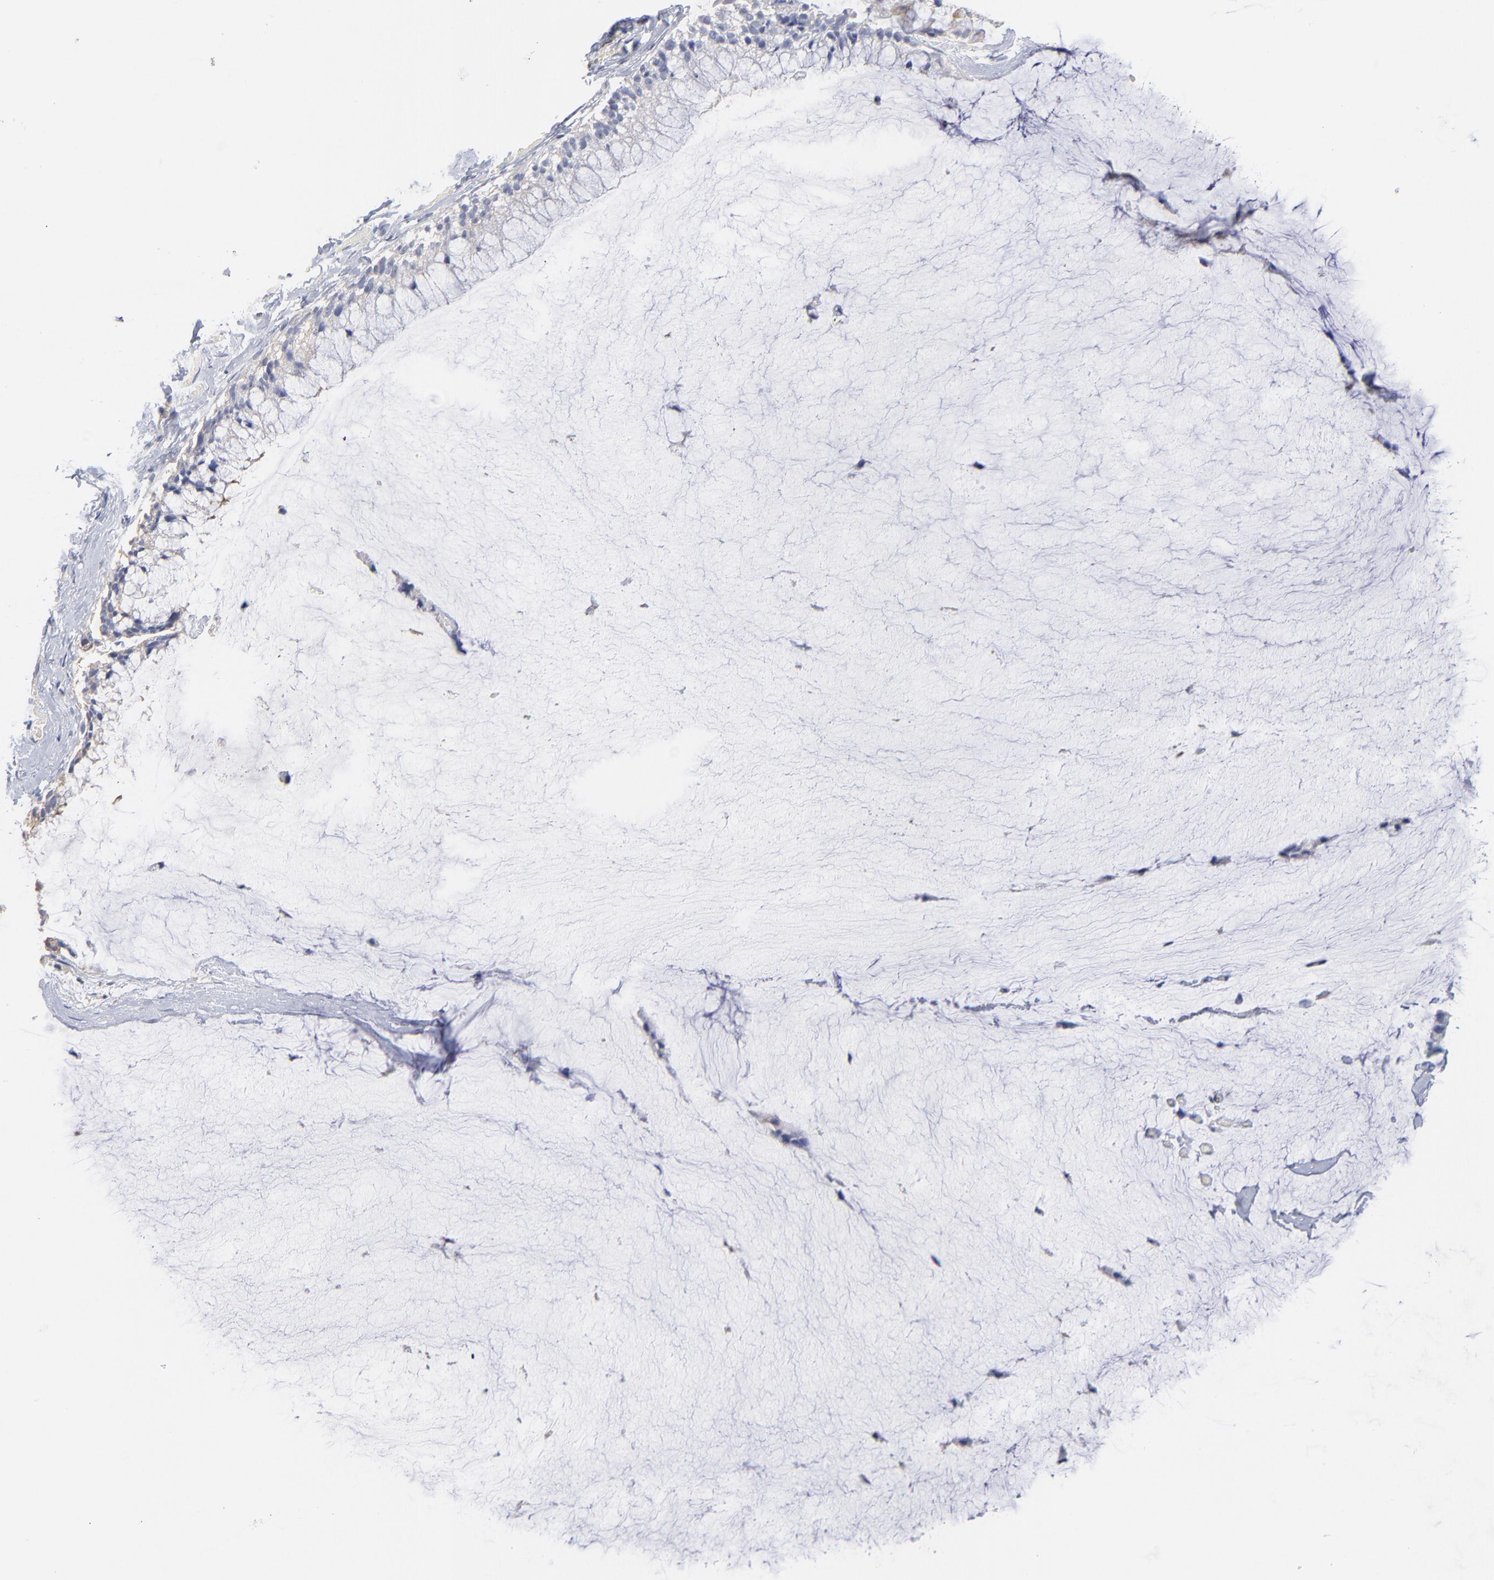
{"staining": {"intensity": "negative", "quantity": "none", "location": "none"}, "tissue": "ovarian cancer", "cell_type": "Tumor cells", "image_type": "cancer", "snomed": [{"axis": "morphology", "description": "Cystadenocarcinoma, mucinous, NOS"}, {"axis": "topography", "description": "Ovary"}], "caption": "Immunohistochemistry micrograph of neoplastic tissue: human mucinous cystadenocarcinoma (ovarian) stained with DAB (3,3'-diaminobenzidine) reveals no significant protein positivity in tumor cells. (DAB (3,3'-diaminobenzidine) immunohistochemistry (IHC), high magnification).", "gene": "F12", "patient": {"sex": "female", "age": 39}}